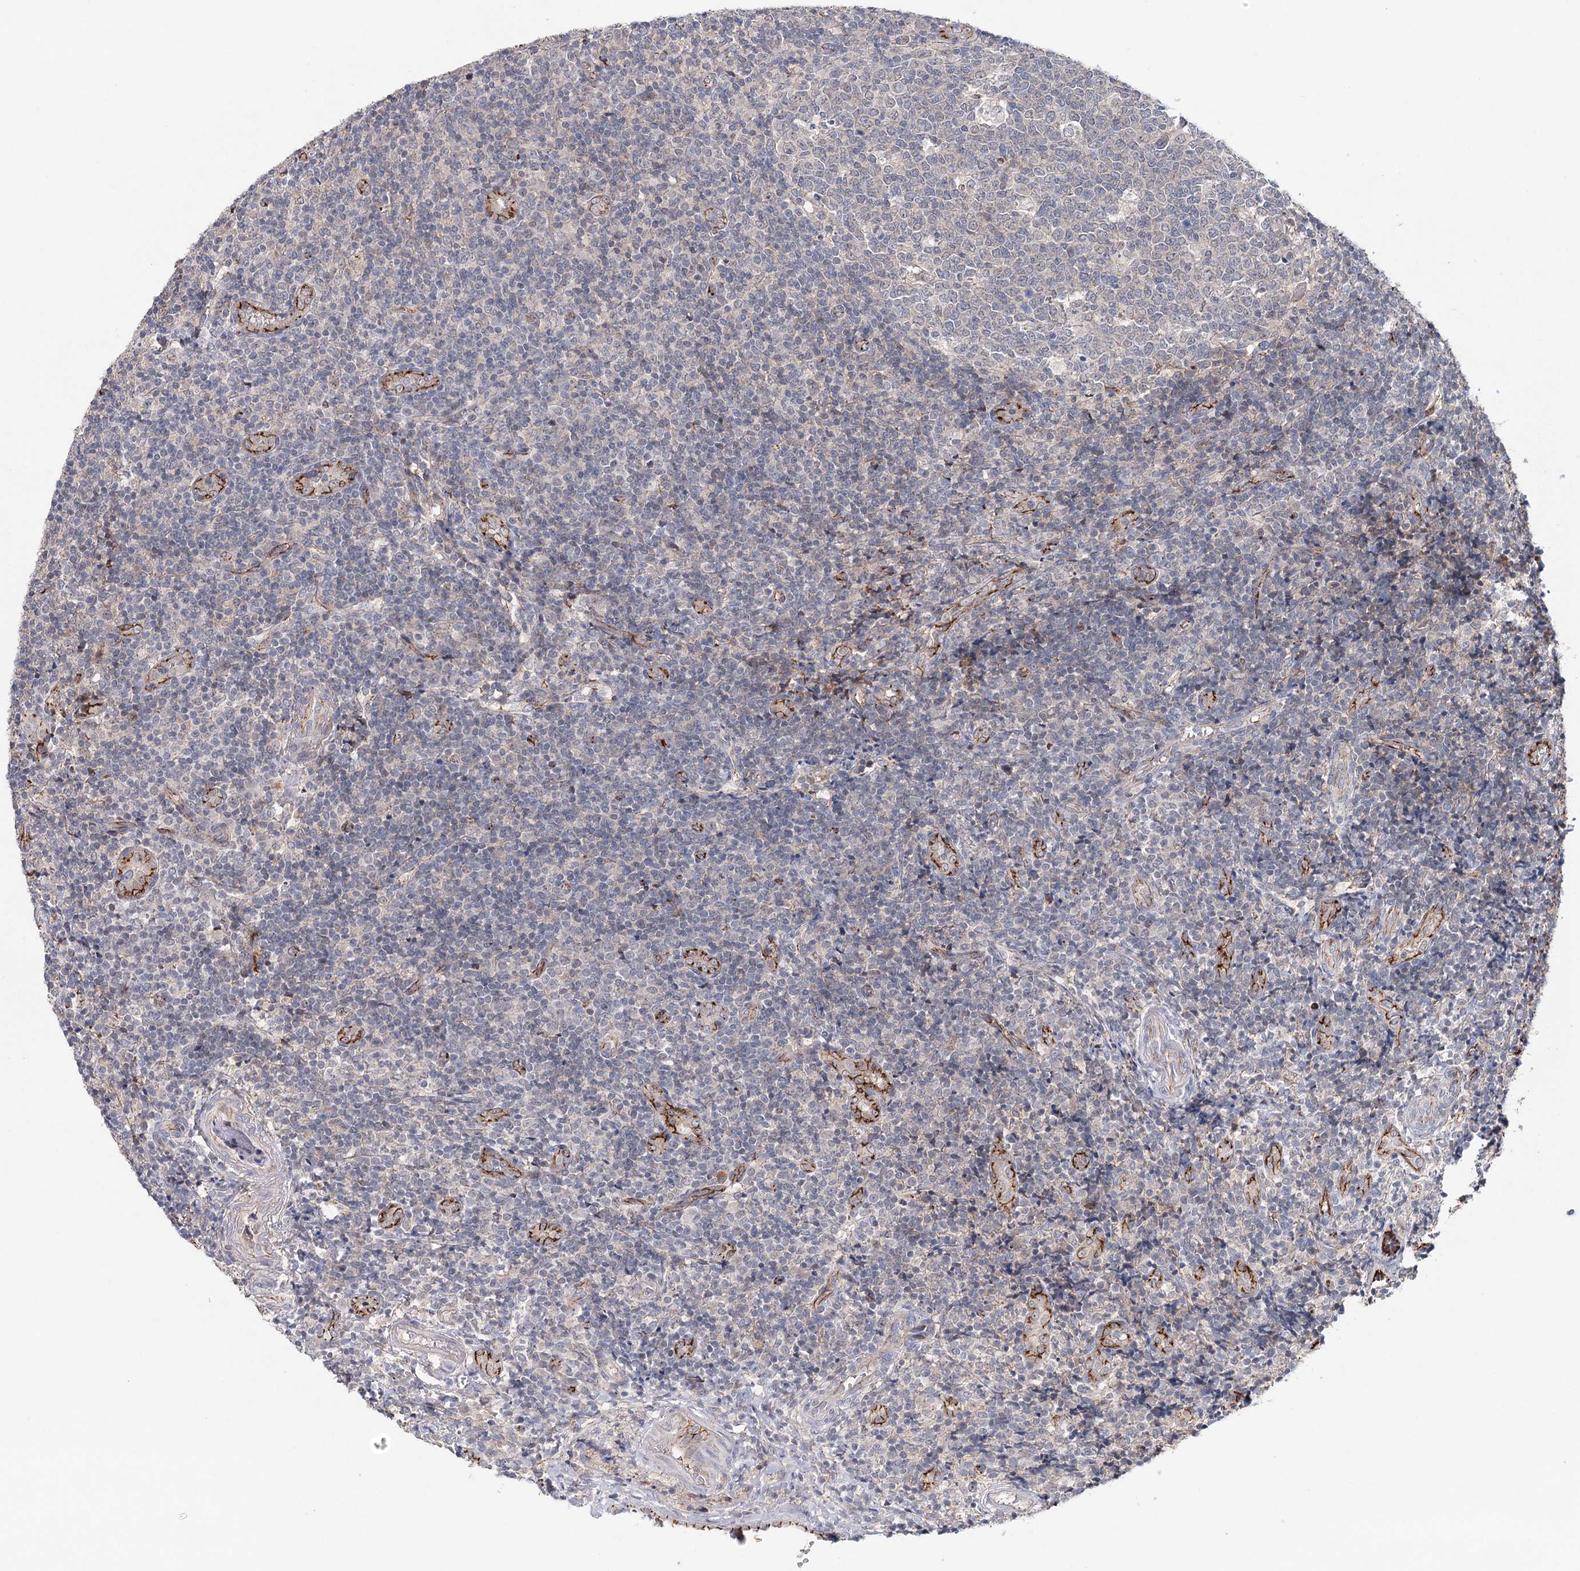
{"staining": {"intensity": "negative", "quantity": "none", "location": "none"}, "tissue": "tonsil", "cell_type": "Germinal center cells", "image_type": "normal", "snomed": [{"axis": "morphology", "description": "Normal tissue, NOS"}, {"axis": "topography", "description": "Tonsil"}], "caption": "Immunohistochemical staining of normal tonsil displays no significant positivity in germinal center cells. (Stains: DAB (3,3'-diaminobenzidine) IHC with hematoxylin counter stain, Microscopy: brightfield microscopy at high magnification).", "gene": "PKP4", "patient": {"sex": "female", "age": 19}}